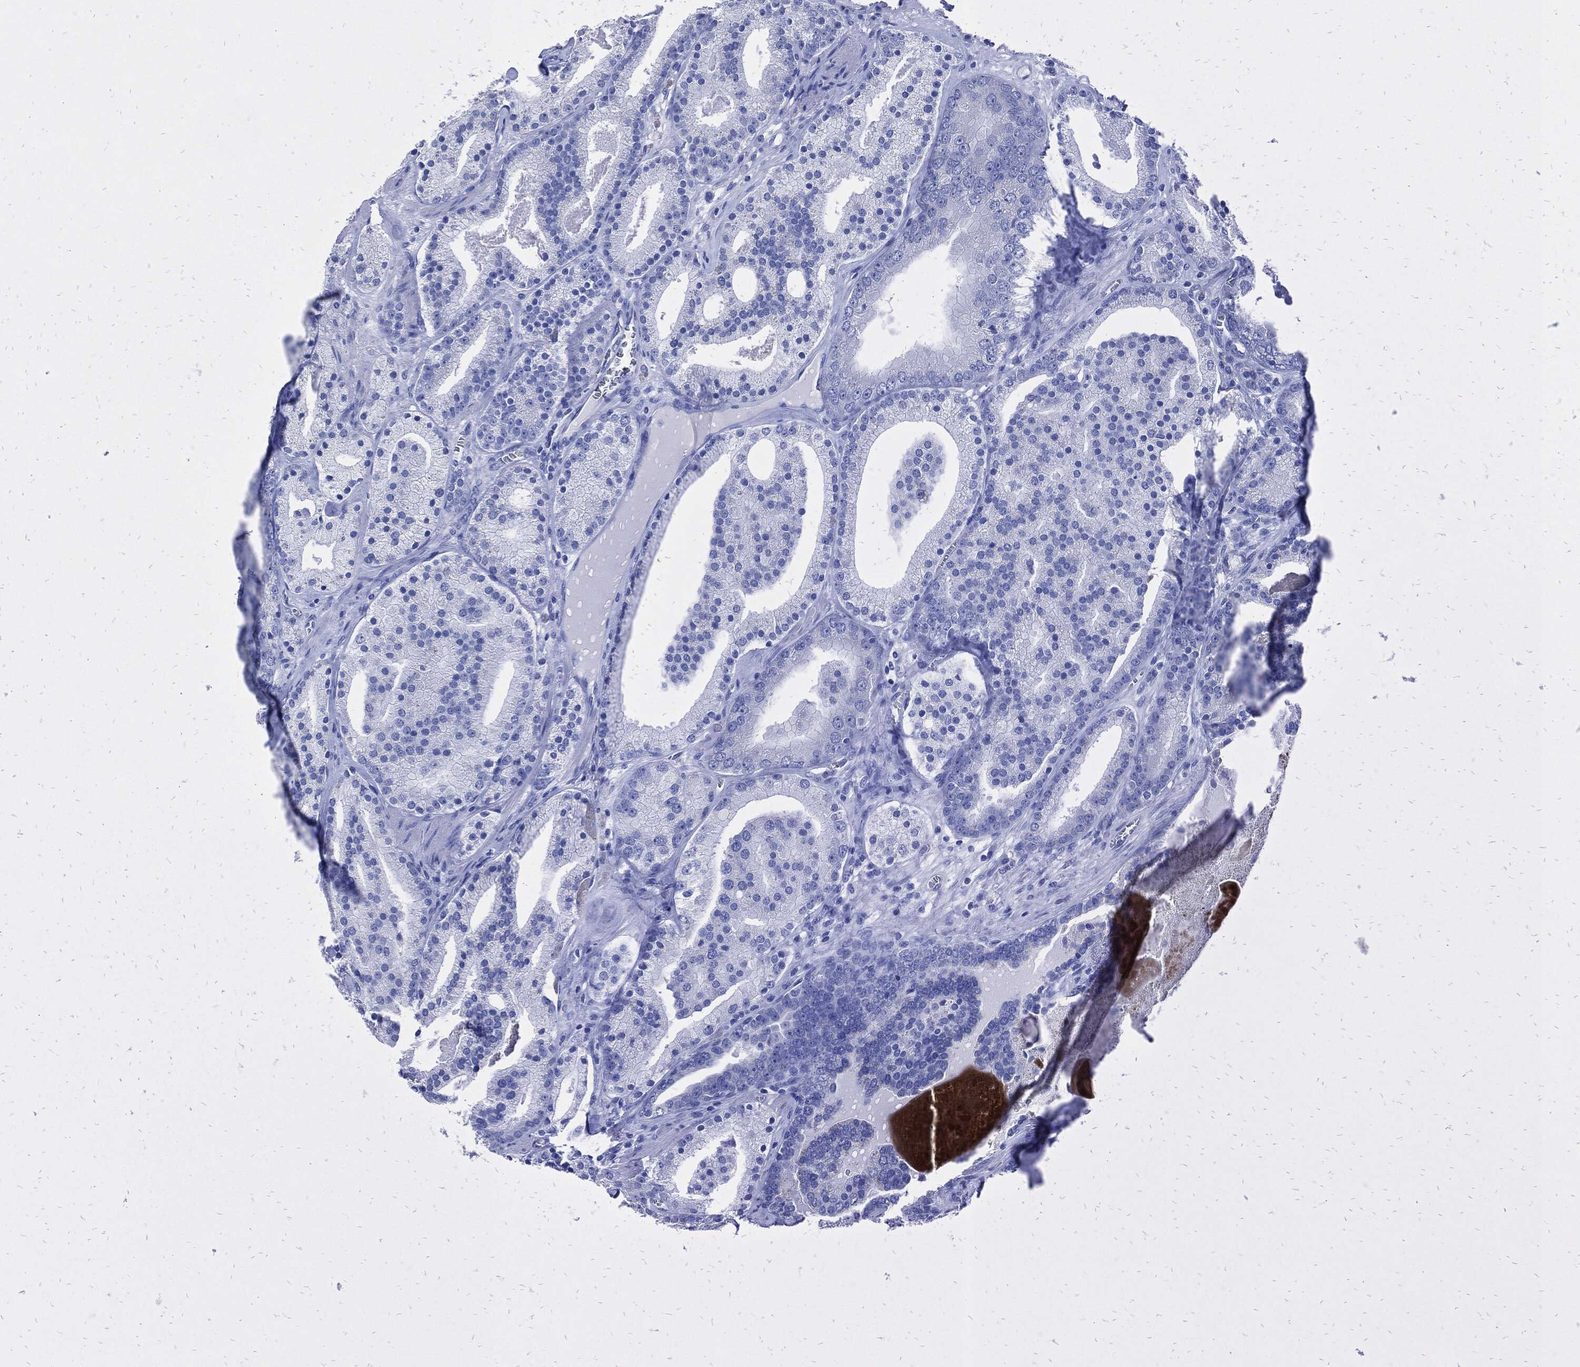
{"staining": {"intensity": "negative", "quantity": "none", "location": "none"}, "tissue": "prostate cancer", "cell_type": "Tumor cells", "image_type": "cancer", "snomed": [{"axis": "morphology", "description": "Adenocarcinoma, NOS"}, {"axis": "topography", "description": "Prostate"}], "caption": "DAB immunohistochemical staining of prostate cancer reveals no significant positivity in tumor cells. Brightfield microscopy of IHC stained with DAB (brown) and hematoxylin (blue), captured at high magnification.", "gene": "FABP4", "patient": {"sex": "male", "age": 69}}